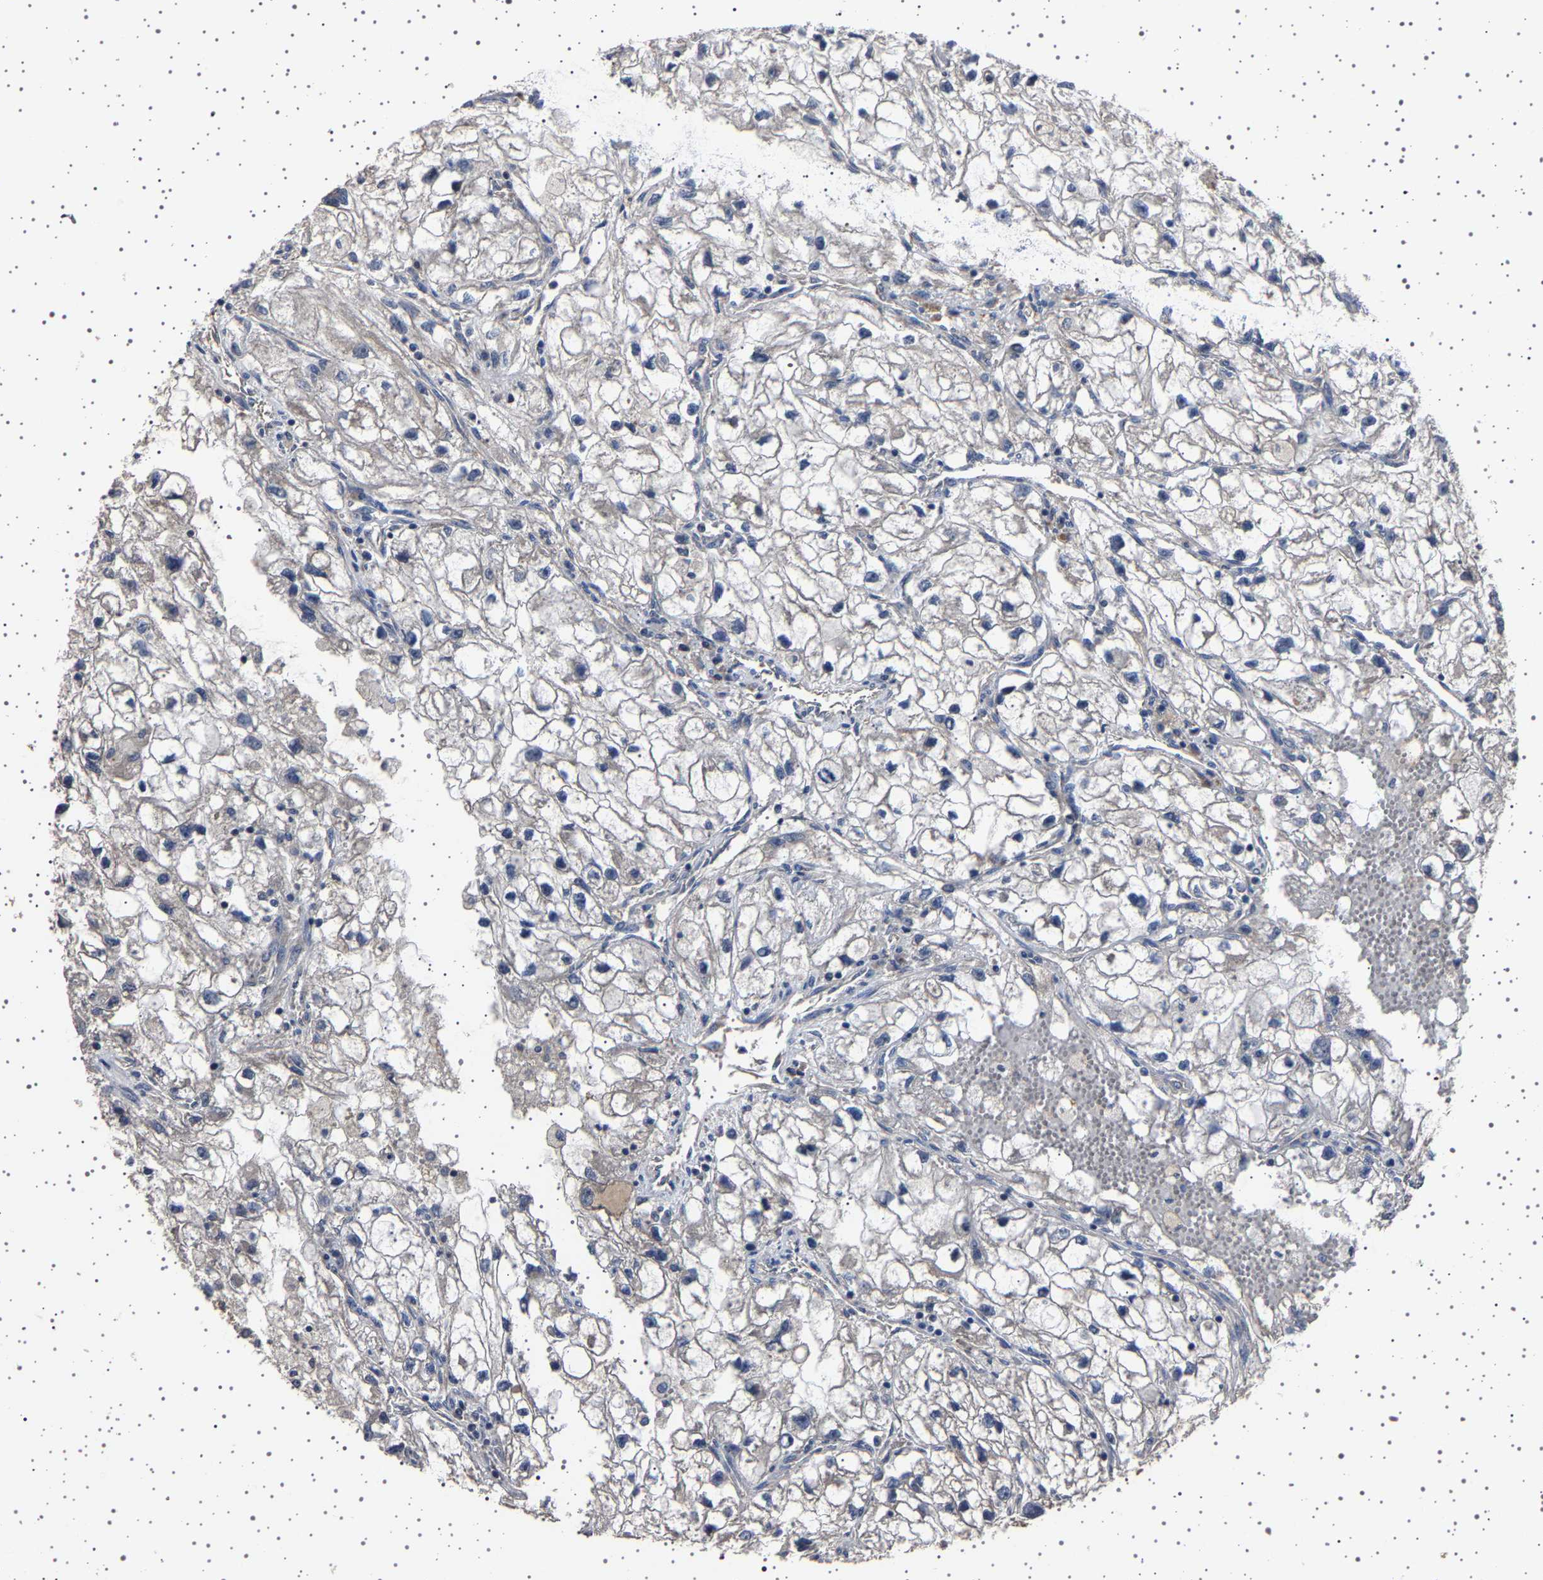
{"staining": {"intensity": "negative", "quantity": "none", "location": "none"}, "tissue": "renal cancer", "cell_type": "Tumor cells", "image_type": "cancer", "snomed": [{"axis": "morphology", "description": "Adenocarcinoma, NOS"}, {"axis": "topography", "description": "Kidney"}], "caption": "This is a micrograph of IHC staining of renal cancer, which shows no positivity in tumor cells.", "gene": "NCKAP1", "patient": {"sex": "female", "age": 70}}